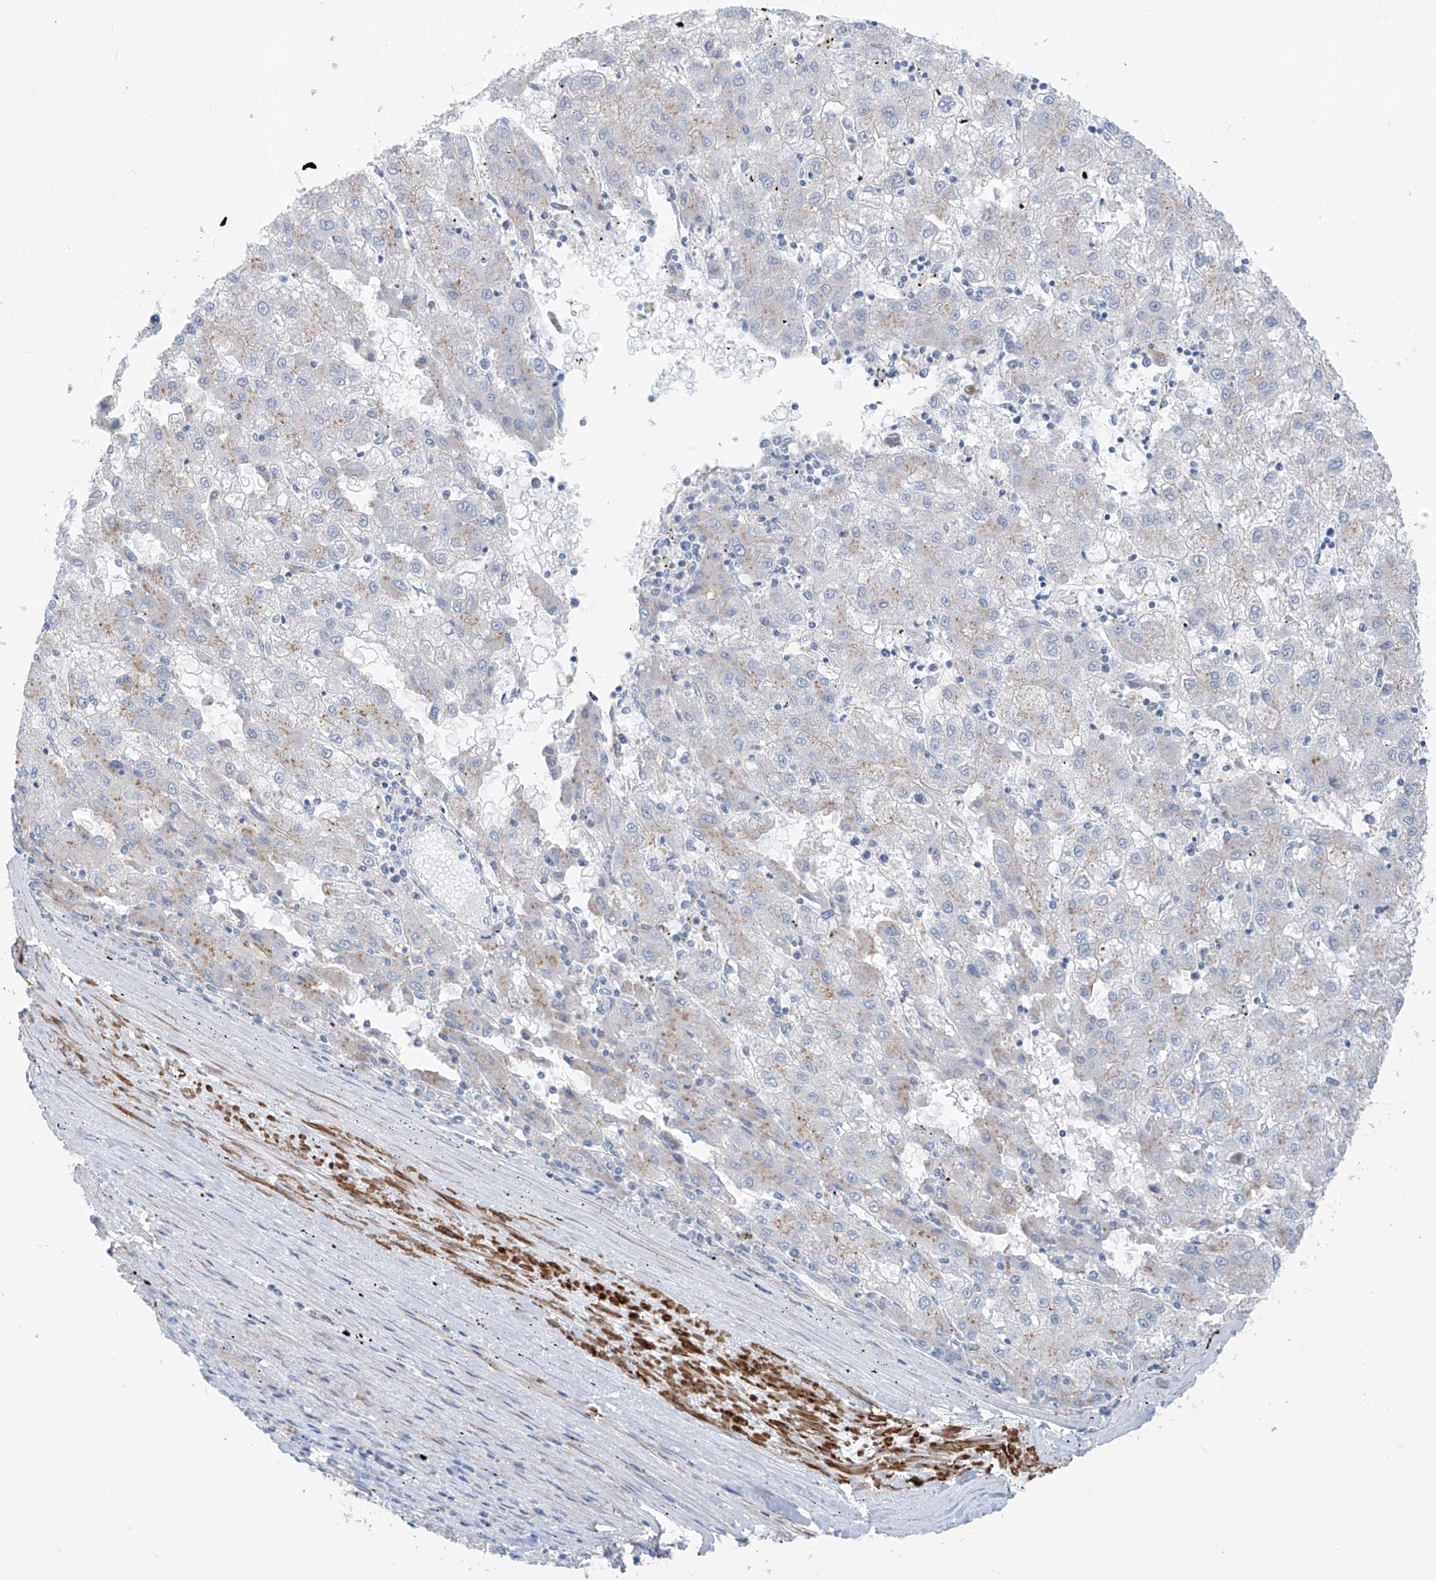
{"staining": {"intensity": "weak", "quantity": "<25%", "location": "cytoplasmic/membranous"}, "tissue": "liver cancer", "cell_type": "Tumor cells", "image_type": "cancer", "snomed": [{"axis": "morphology", "description": "Carcinoma, Hepatocellular, NOS"}, {"axis": "topography", "description": "Liver"}], "caption": "Photomicrograph shows no protein expression in tumor cells of liver cancer tissue.", "gene": "GLMP", "patient": {"sex": "male", "age": 72}}